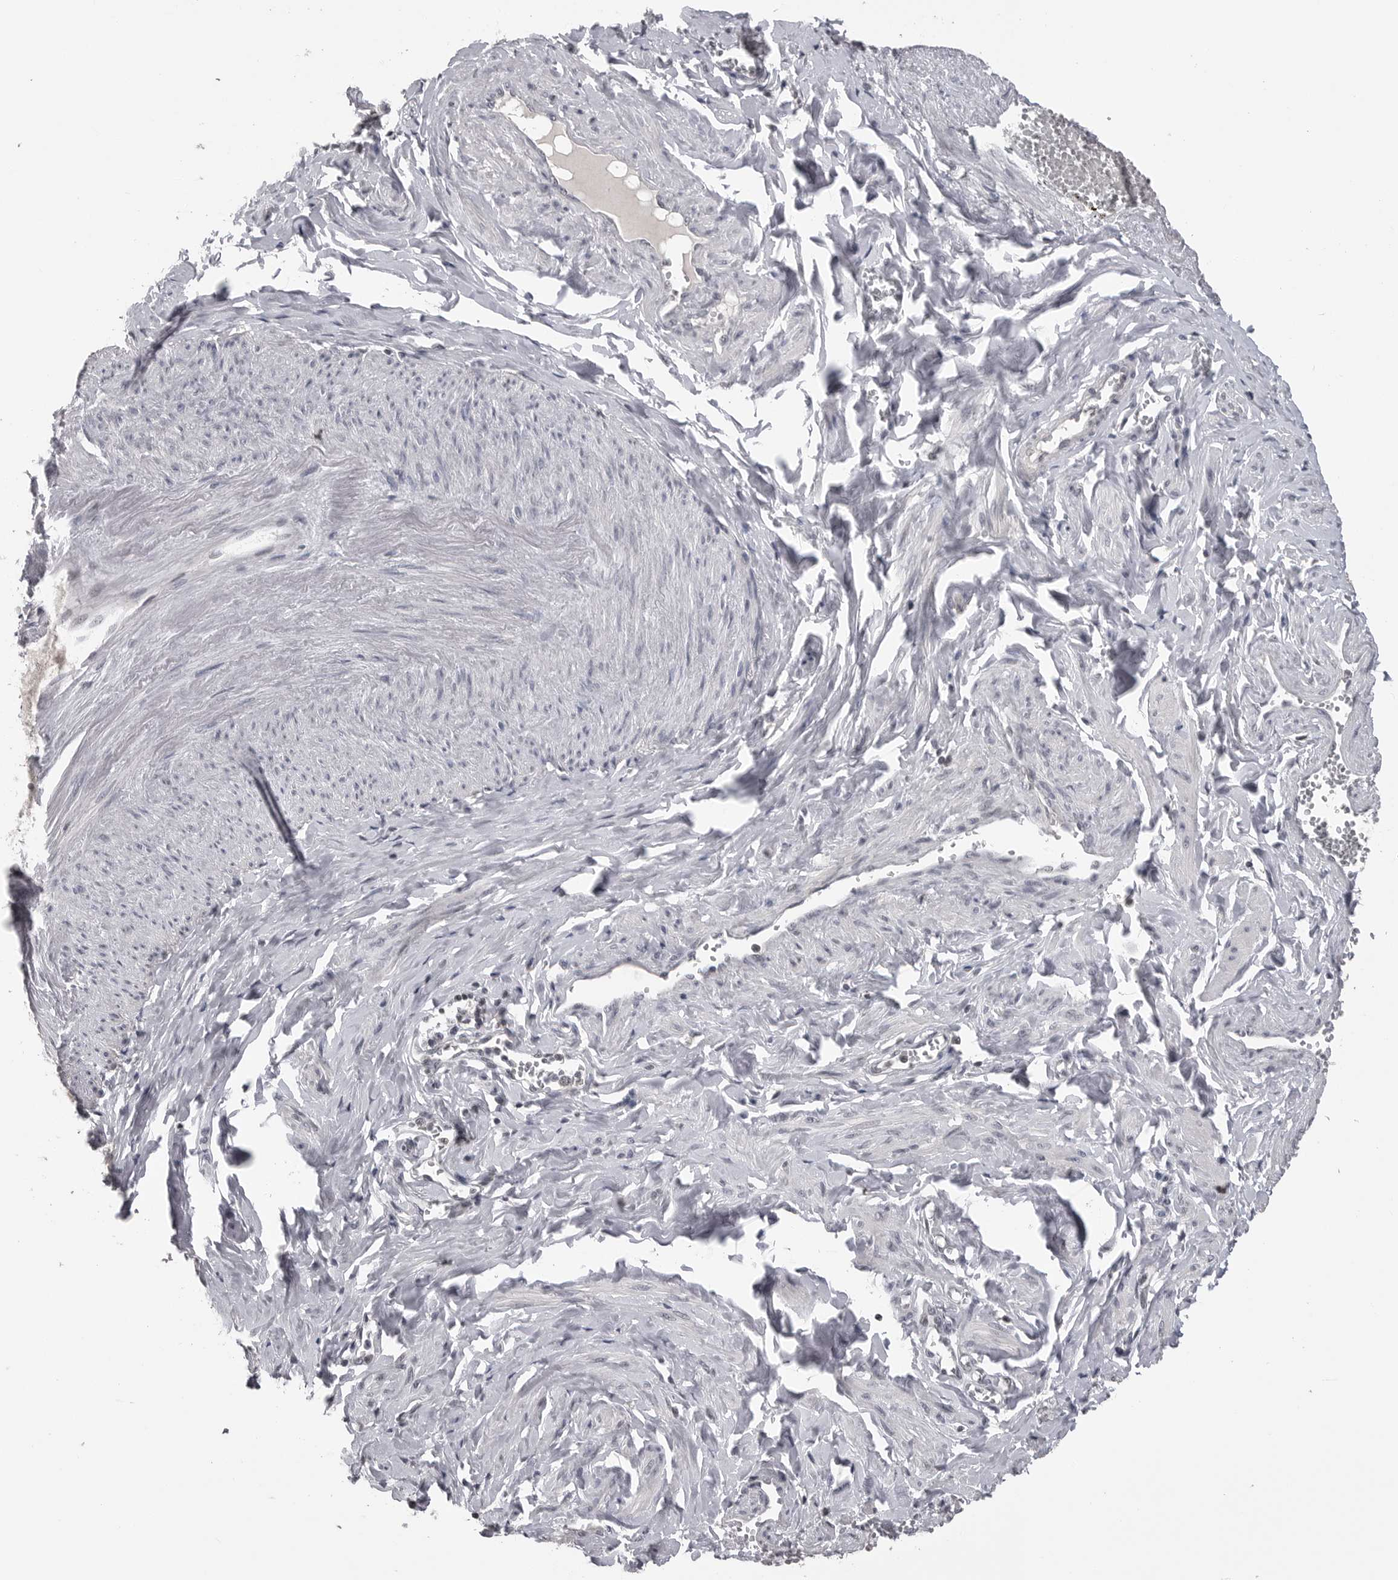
{"staining": {"intensity": "negative", "quantity": "none", "location": "none"}, "tissue": "adipose tissue", "cell_type": "Adipocytes", "image_type": "normal", "snomed": [{"axis": "morphology", "description": "Normal tissue, NOS"}, {"axis": "topography", "description": "Vascular tissue"}, {"axis": "topography", "description": "Fallopian tube"}, {"axis": "topography", "description": "Ovary"}], "caption": "Immunohistochemistry of normal human adipose tissue reveals no expression in adipocytes.", "gene": "DLG2", "patient": {"sex": "female", "age": 67}}